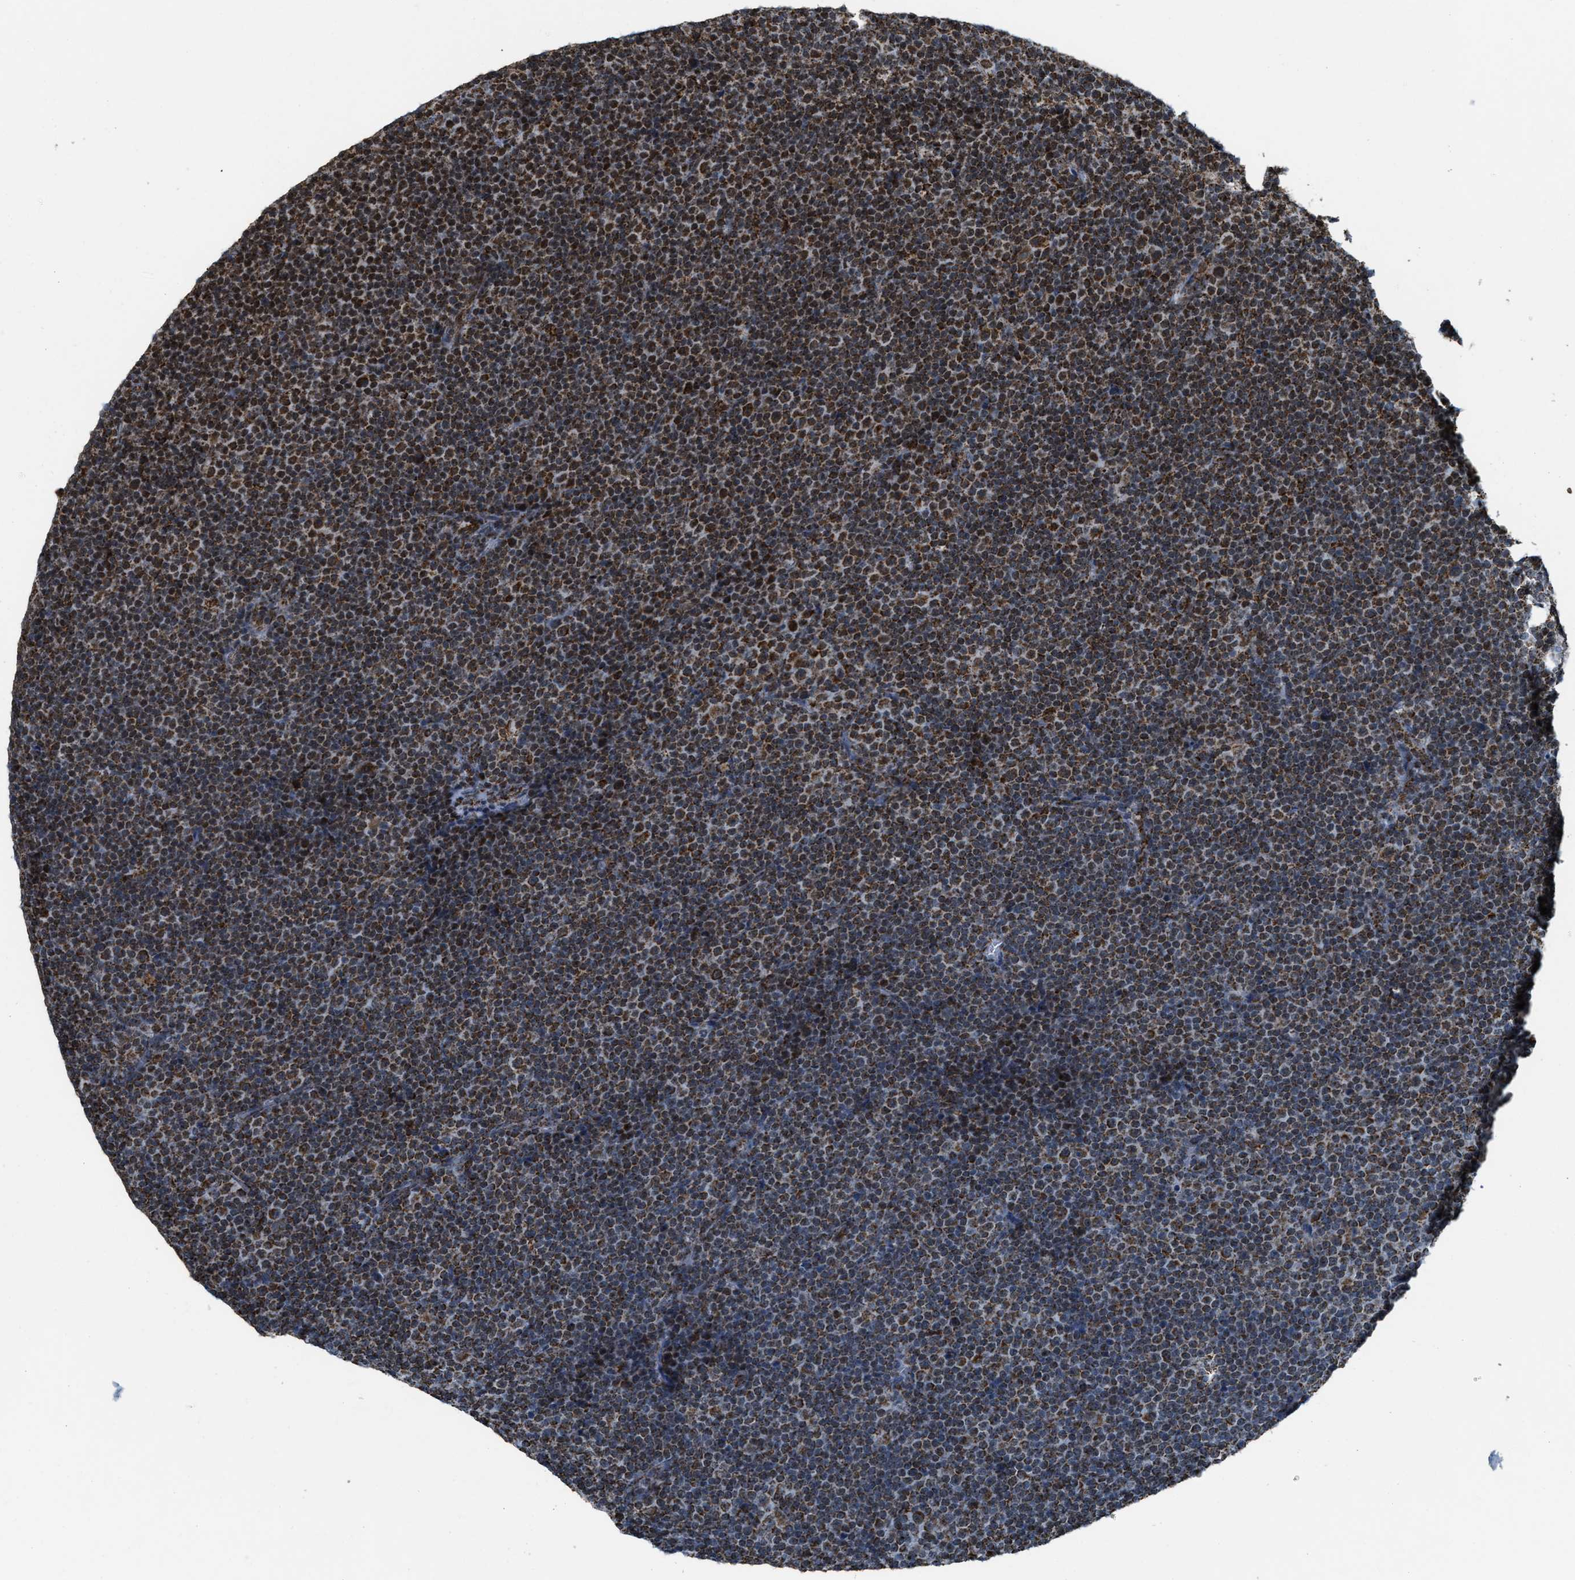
{"staining": {"intensity": "moderate", "quantity": ">75%", "location": "cytoplasmic/membranous"}, "tissue": "lymphoma", "cell_type": "Tumor cells", "image_type": "cancer", "snomed": [{"axis": "morphology", "description": "Malignant lymphoma, non-Hodgkin's type, Low grade"}, {"axis": "topography", "description": "Lymph node"}], "caption": "Immunohistochemical staining of lymphoma reveals medium levels of moderate cytoplasmic/membranous positivity in approximately >75% of tumor cells. (DAB (3,3'-diaminobenzidine) = brown stain, brightfield microscopy at high magnification).", "gene": "HIBADH", "patient": {"sex": "female", "age": 67}}